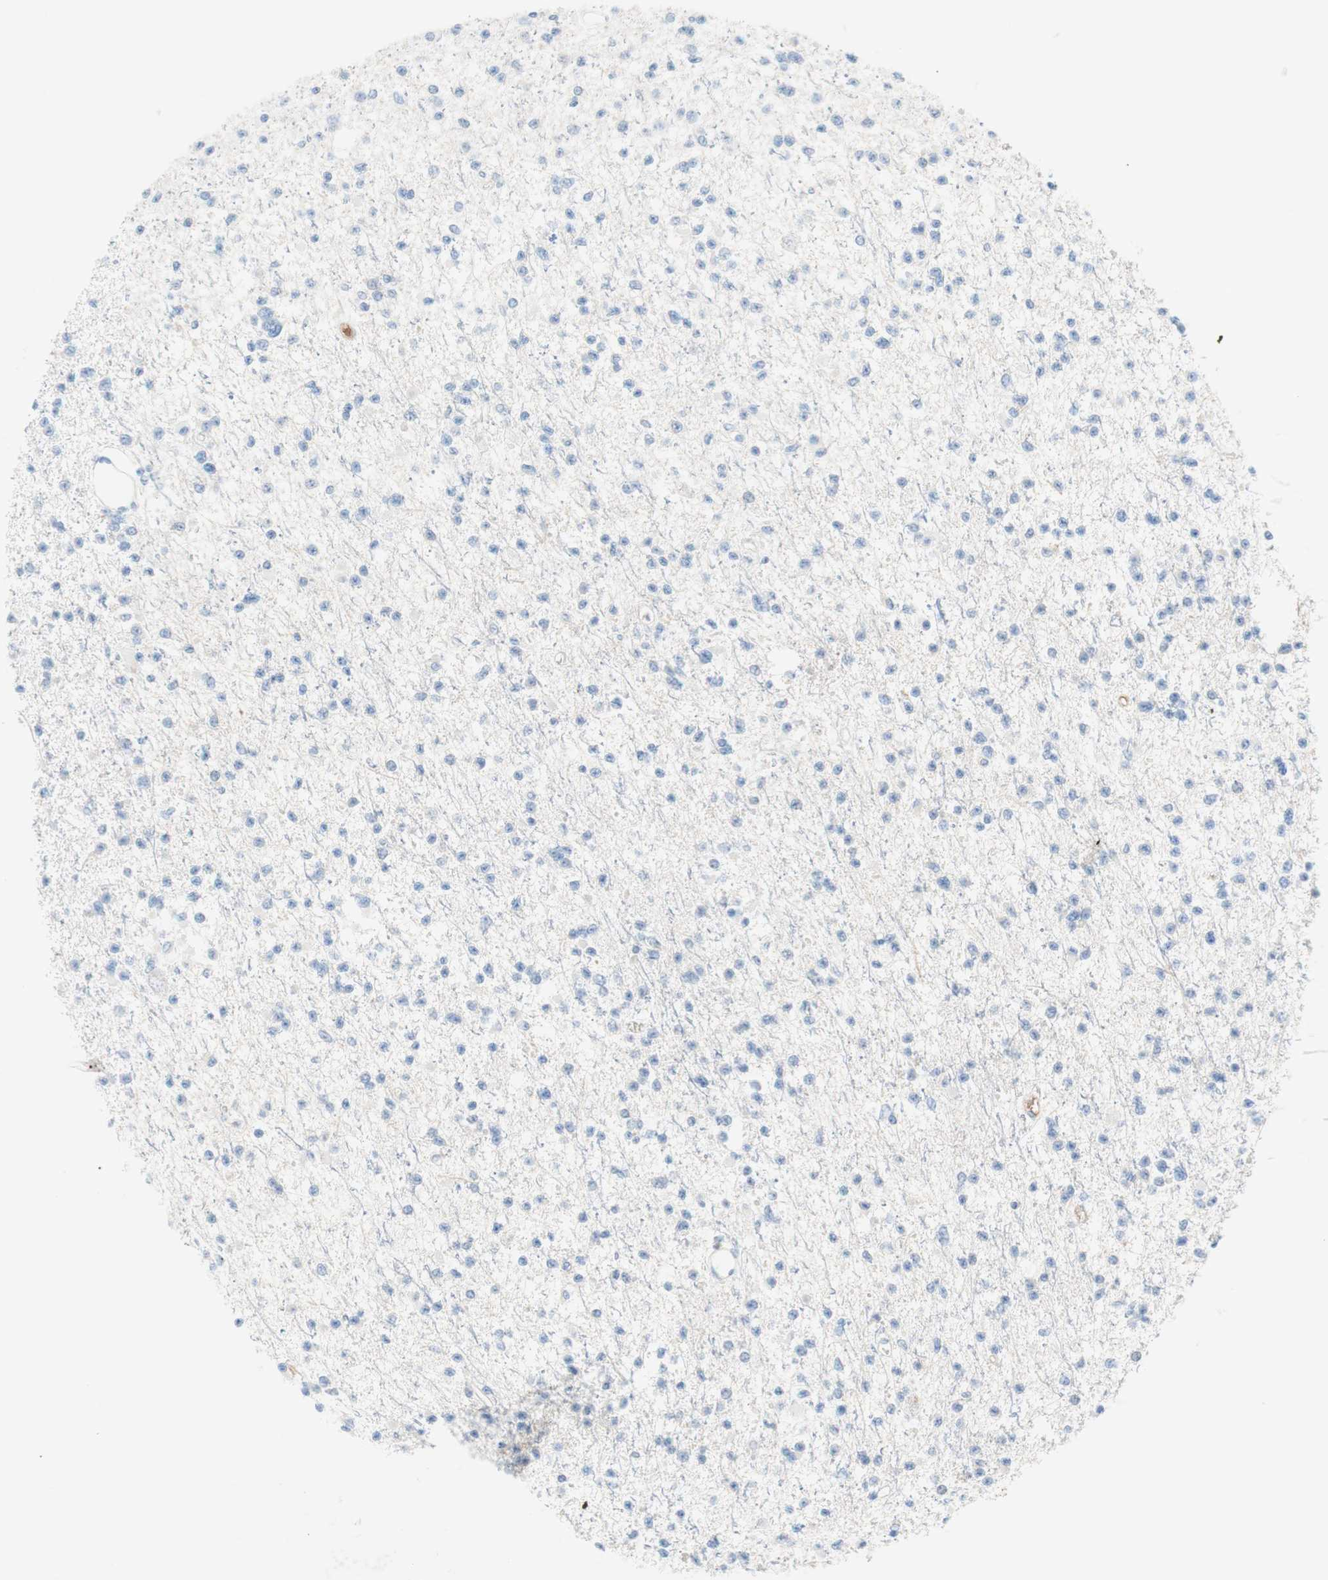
{"staining": {"intensity": "negative", "quantity": "none", "location": "none"}, "tissue": "glioma", "cell_type": "Tumor cells", "image_type": "cancer", "snomed": [{"axis": "morphology", "description": "Glioma, malignant, Low grade"}, {"axis": "topography", "description": "Brain"}], "caption": "Tumor cells are negative for brown protein staining in glioma.", "gene": "RBP4", "patient": {"sex": "female", "age": 22}}